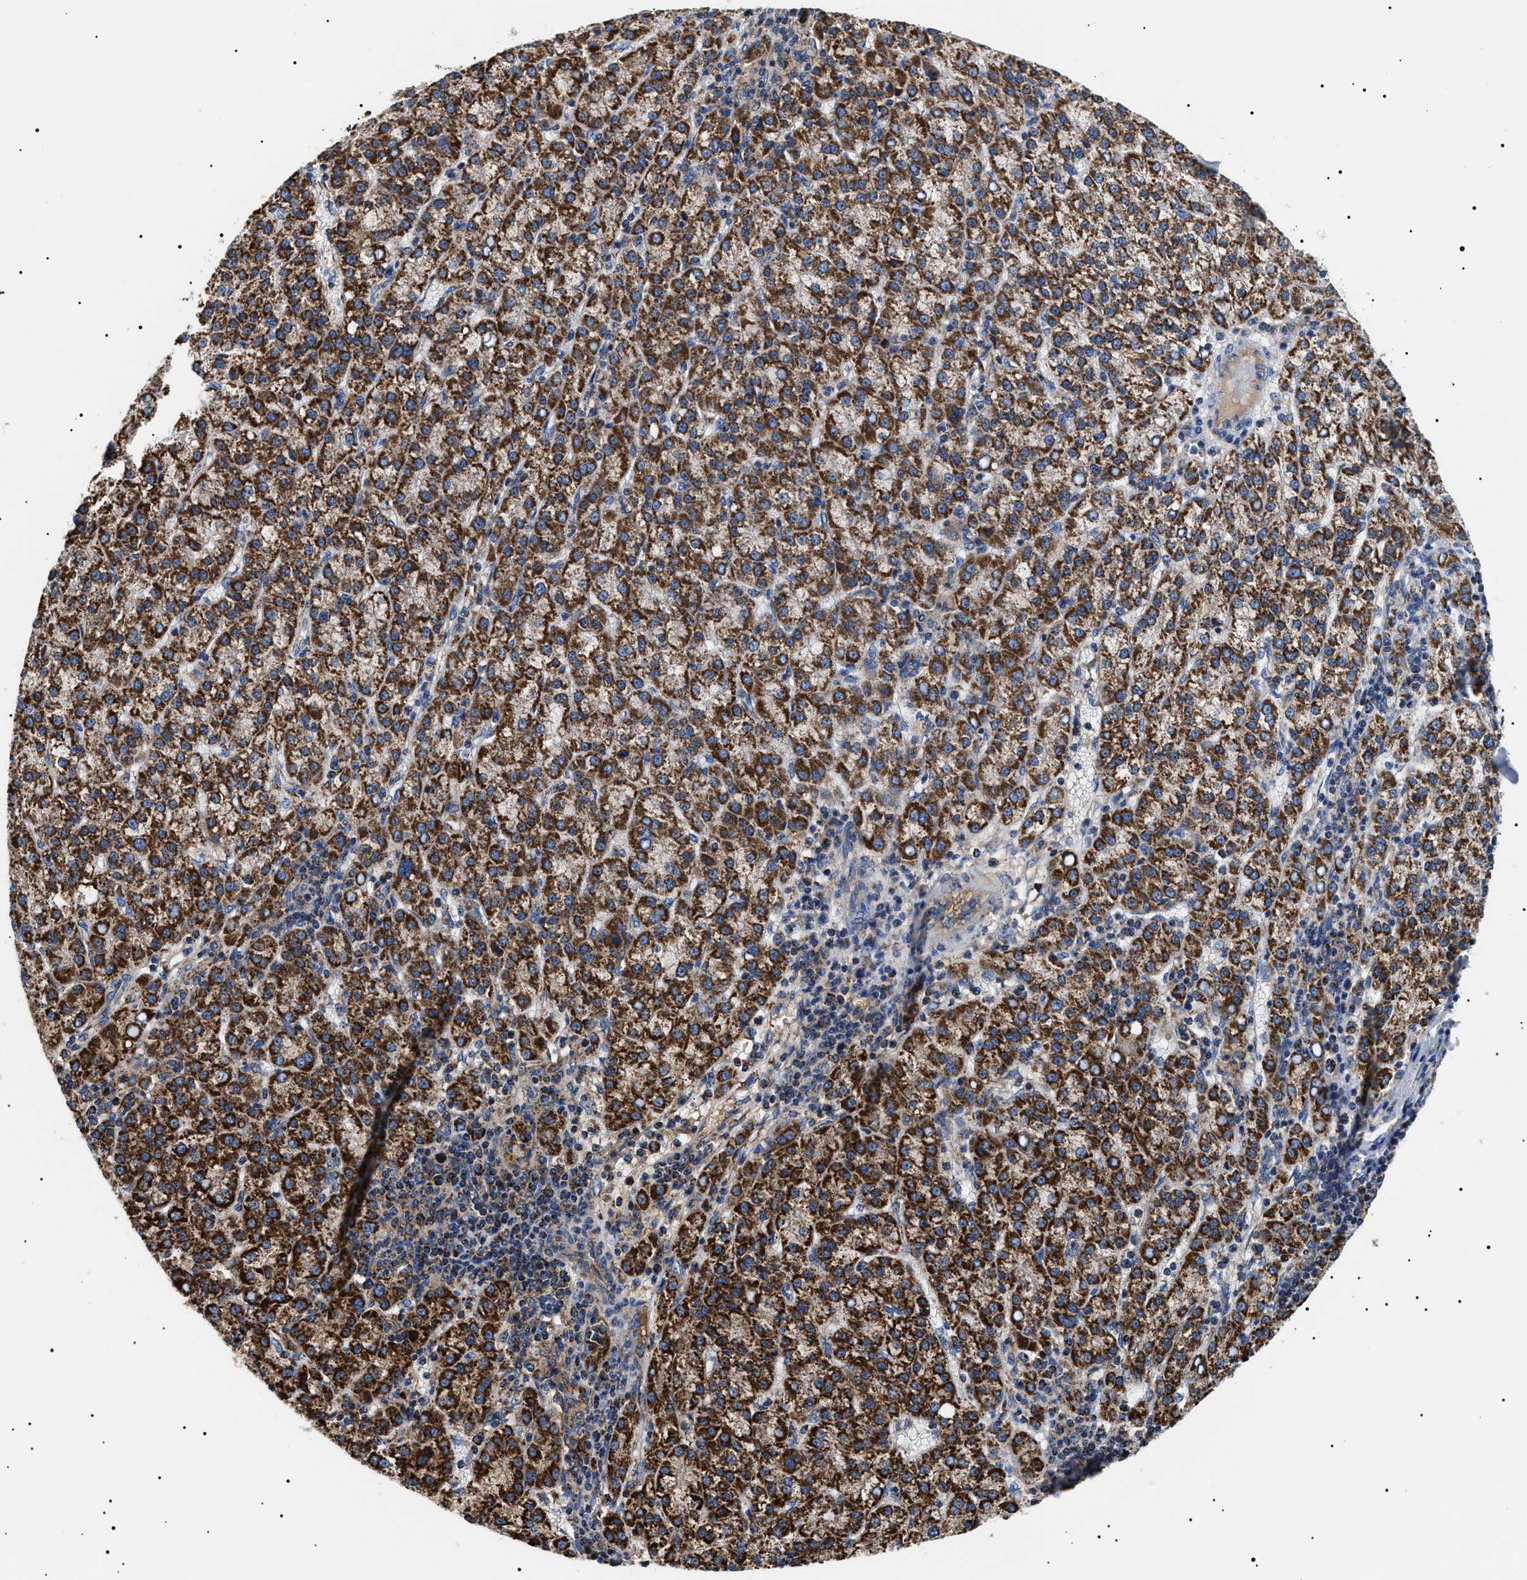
{"staining": {"intensity": "strong", "quantity": ">75%", "location": "cytoplasmic/membranous"}, "tissue": "liver cancer", "cell_type": "Tumor cells", "image_type": "cancer", "snomed": [{"axis": "morphology", "description": "Carcinoma, Hepatocellular, NOS"}, {"axis": "topography", "description": "Liver"}], "caption": "Protein analysis of hepatocellular carcinoma (liver) tissue reveals strong cytoplasmic/membranous expression in about >75% of tumor cells.", "gene": "OXSM", "patient": {"sex": "female", "age": 58}}